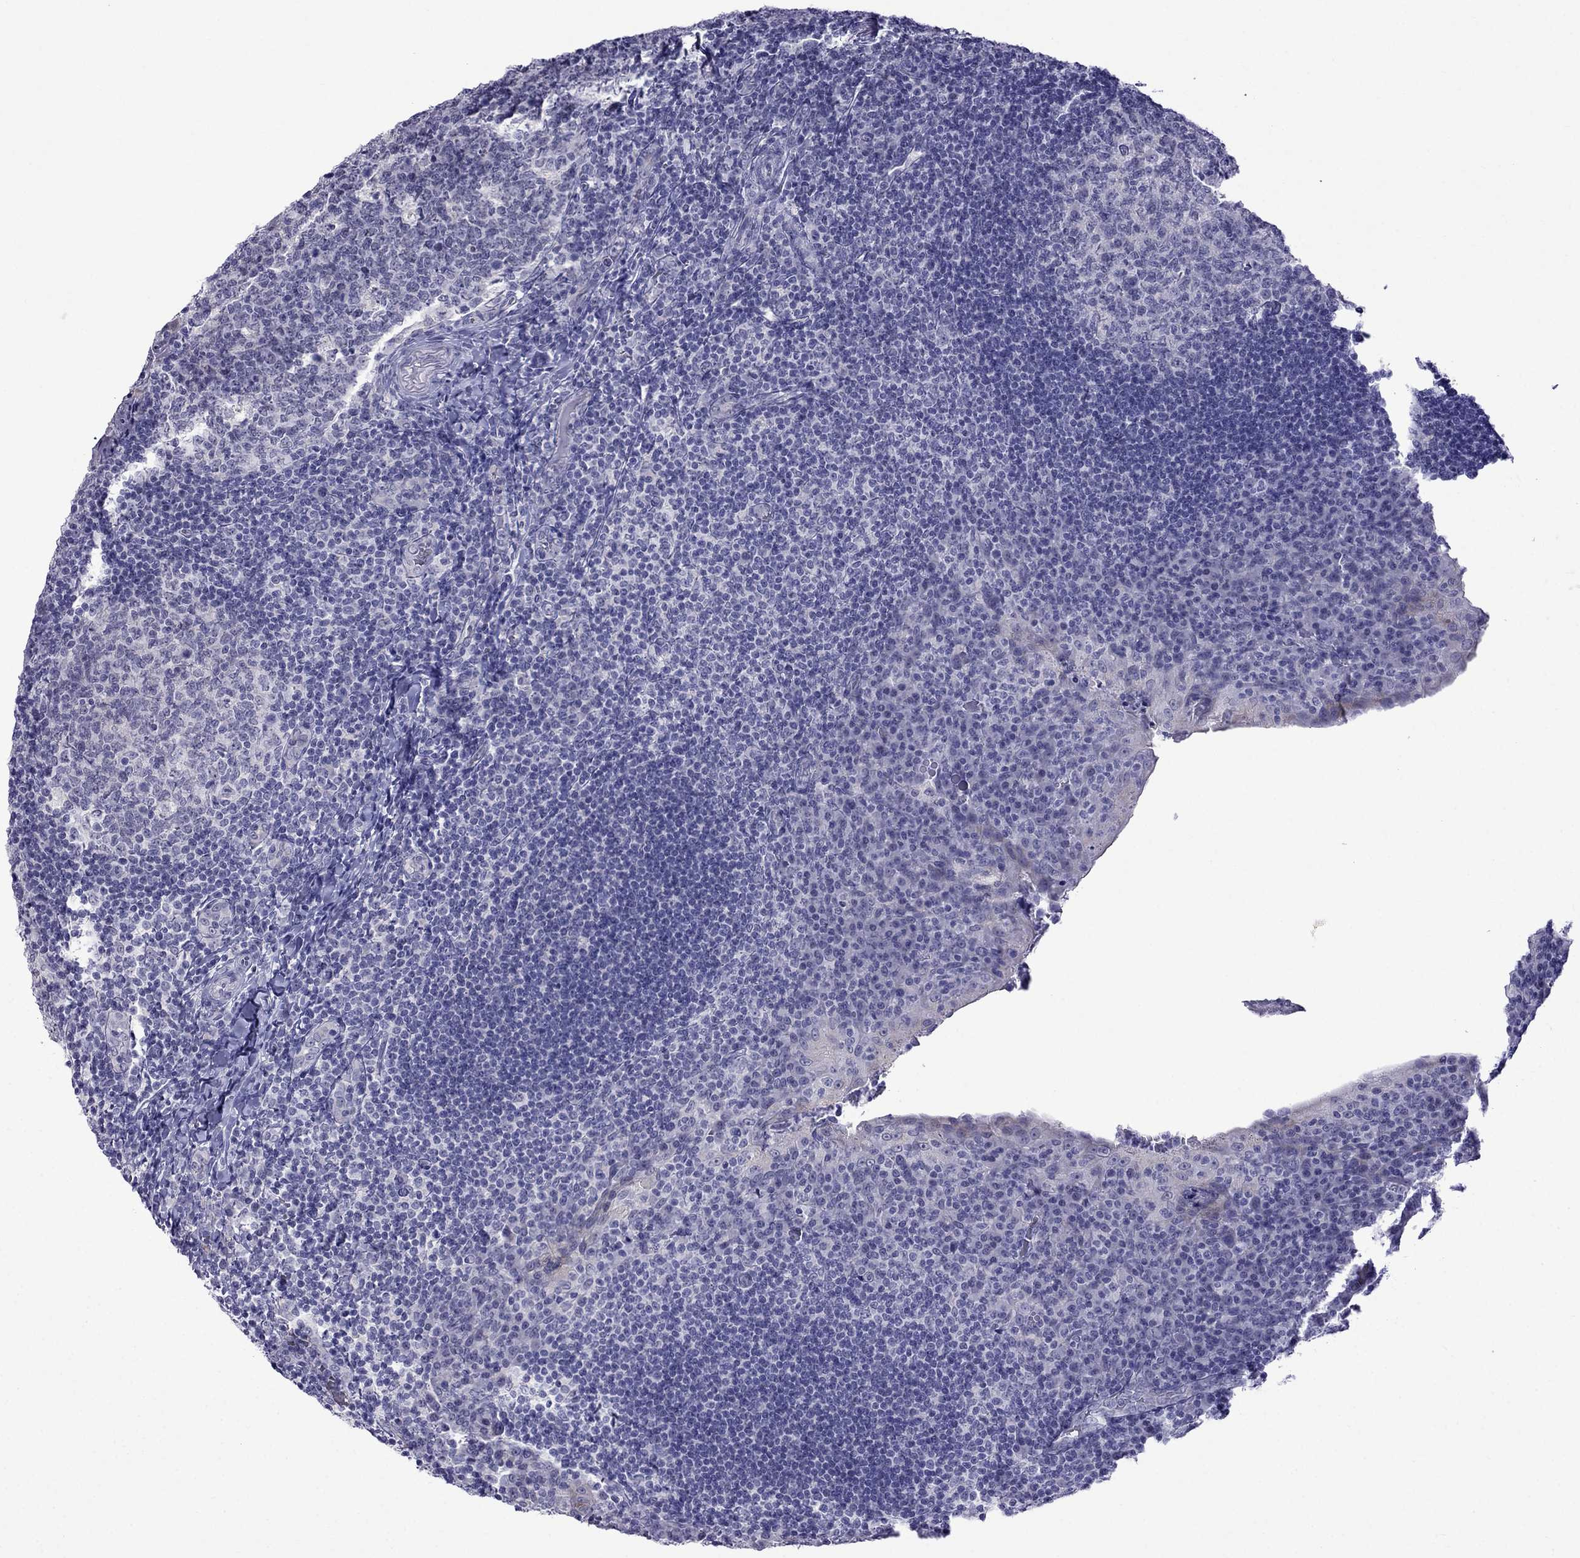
{"staining": {"intensity": "negative", "quantity": "none", "location": "none"}, "tissue": "tonsil", "cell_type": "Germinal center cells", "image_type": "normal", "snomed": [{"axis": "morphology", "description": "Normal tissue, NOS"}, {"axis": "topography", "description": "Tonsil"}], "caption": "Tonsil was stained to show a protein in brown. There is no significant positivity in germinal center cells. (DAB (3,3'-diaminobenzidine) IHC with hematoxylin counter stain).", "gene": "MGP", "patient": {"sex": "male", "age": 17}}